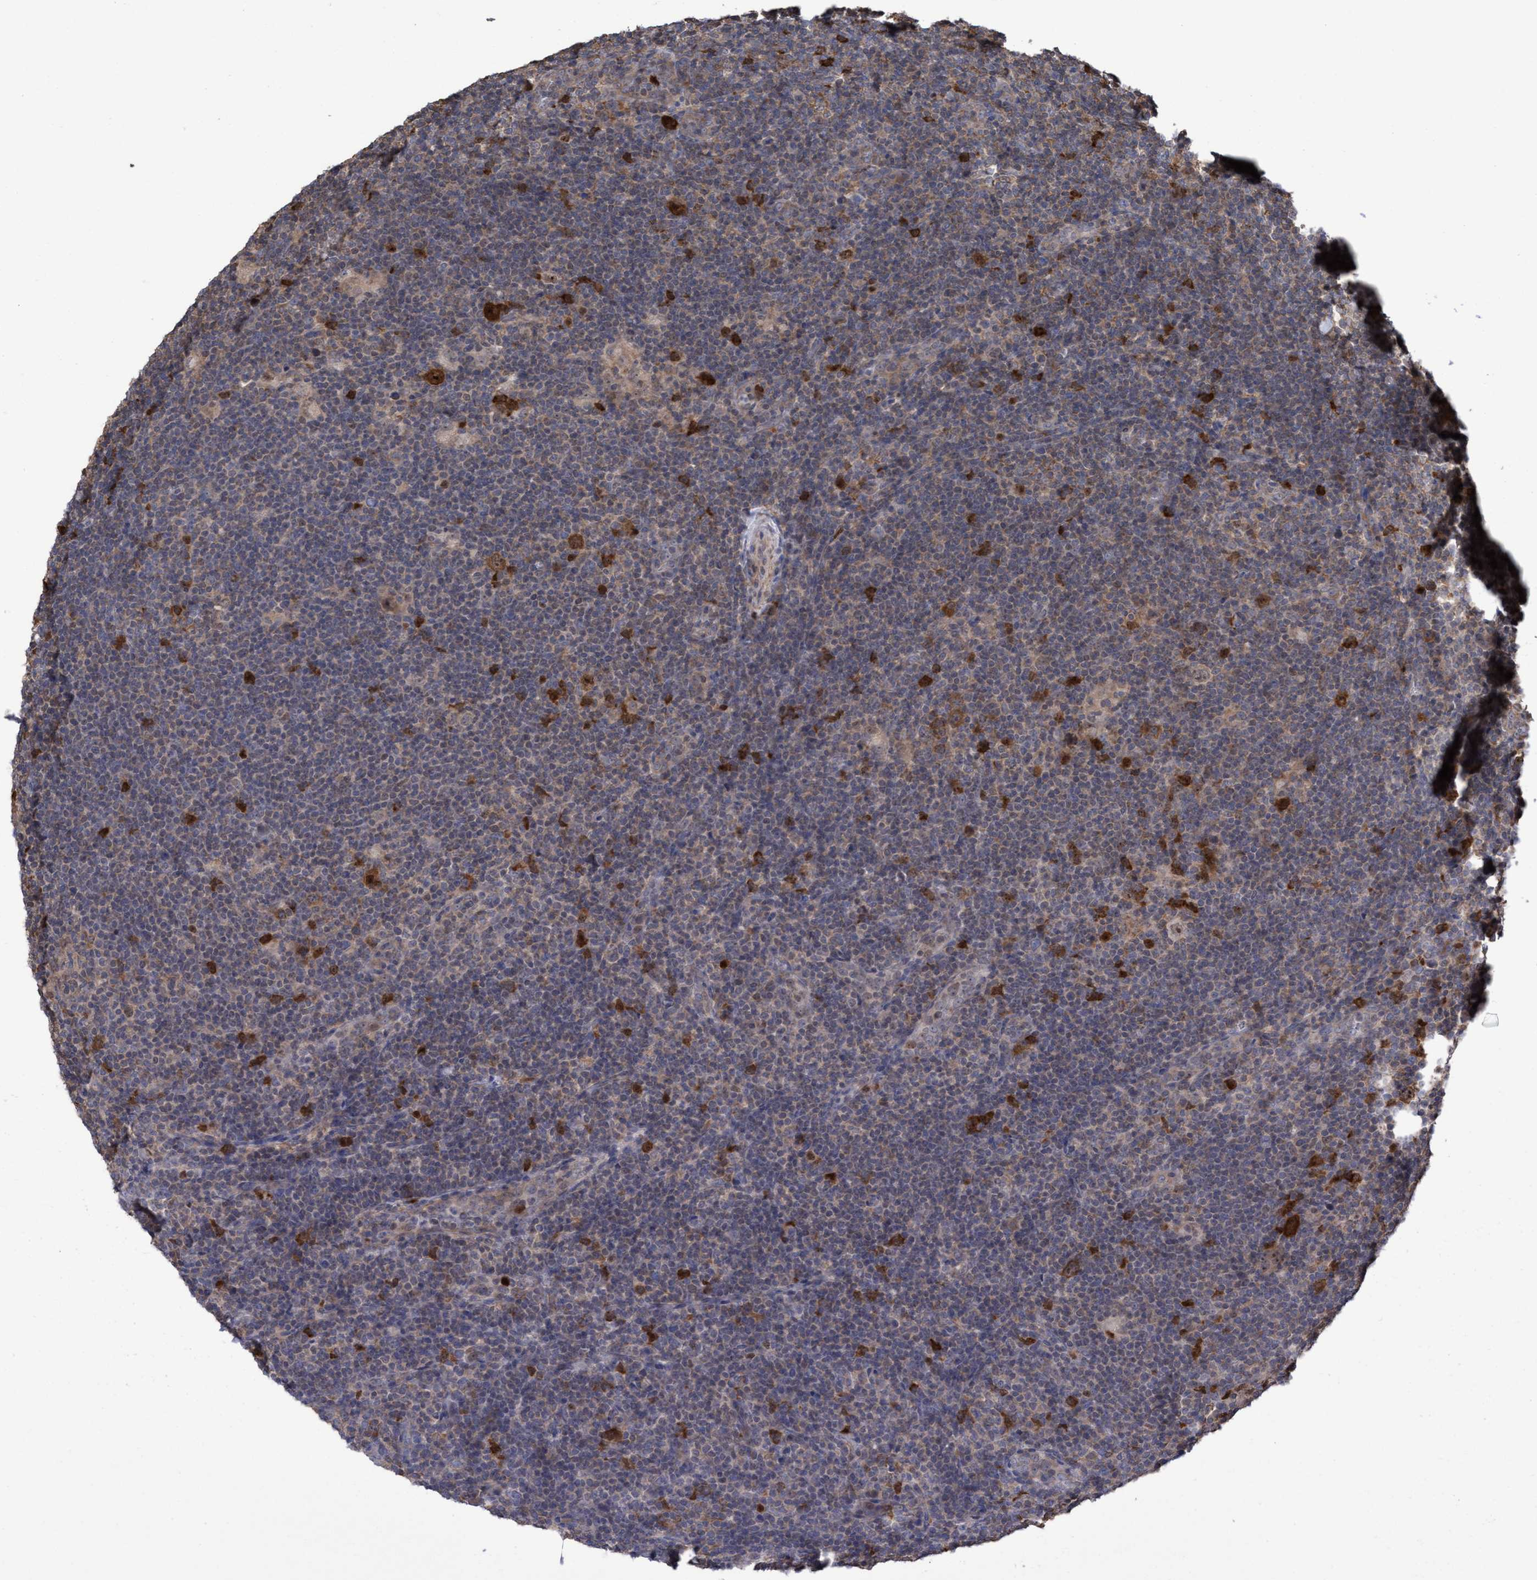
{"staining": {"intensity": "strong", "quantity": ">75%", "location": "cytoplasmic/membranous,nuclear"}, "tissue": "lymphoma", "cell_type": "Tumor cells", "image_type": "cancer", "snomed": [{"axis": "morphology", "description": "Hodgkin's disease, NOS"}, {"axis": "topography", "description": "Lymph node"}], "caption": "Hodgkin's disease was stained to show a protein in brown. There is high levels of strong cytoplasmic/membranous and nuclear expression in approximately >75% of tumor cells.", "gene": "SLBP", "patient": {"sex": "female", "age": 57}}